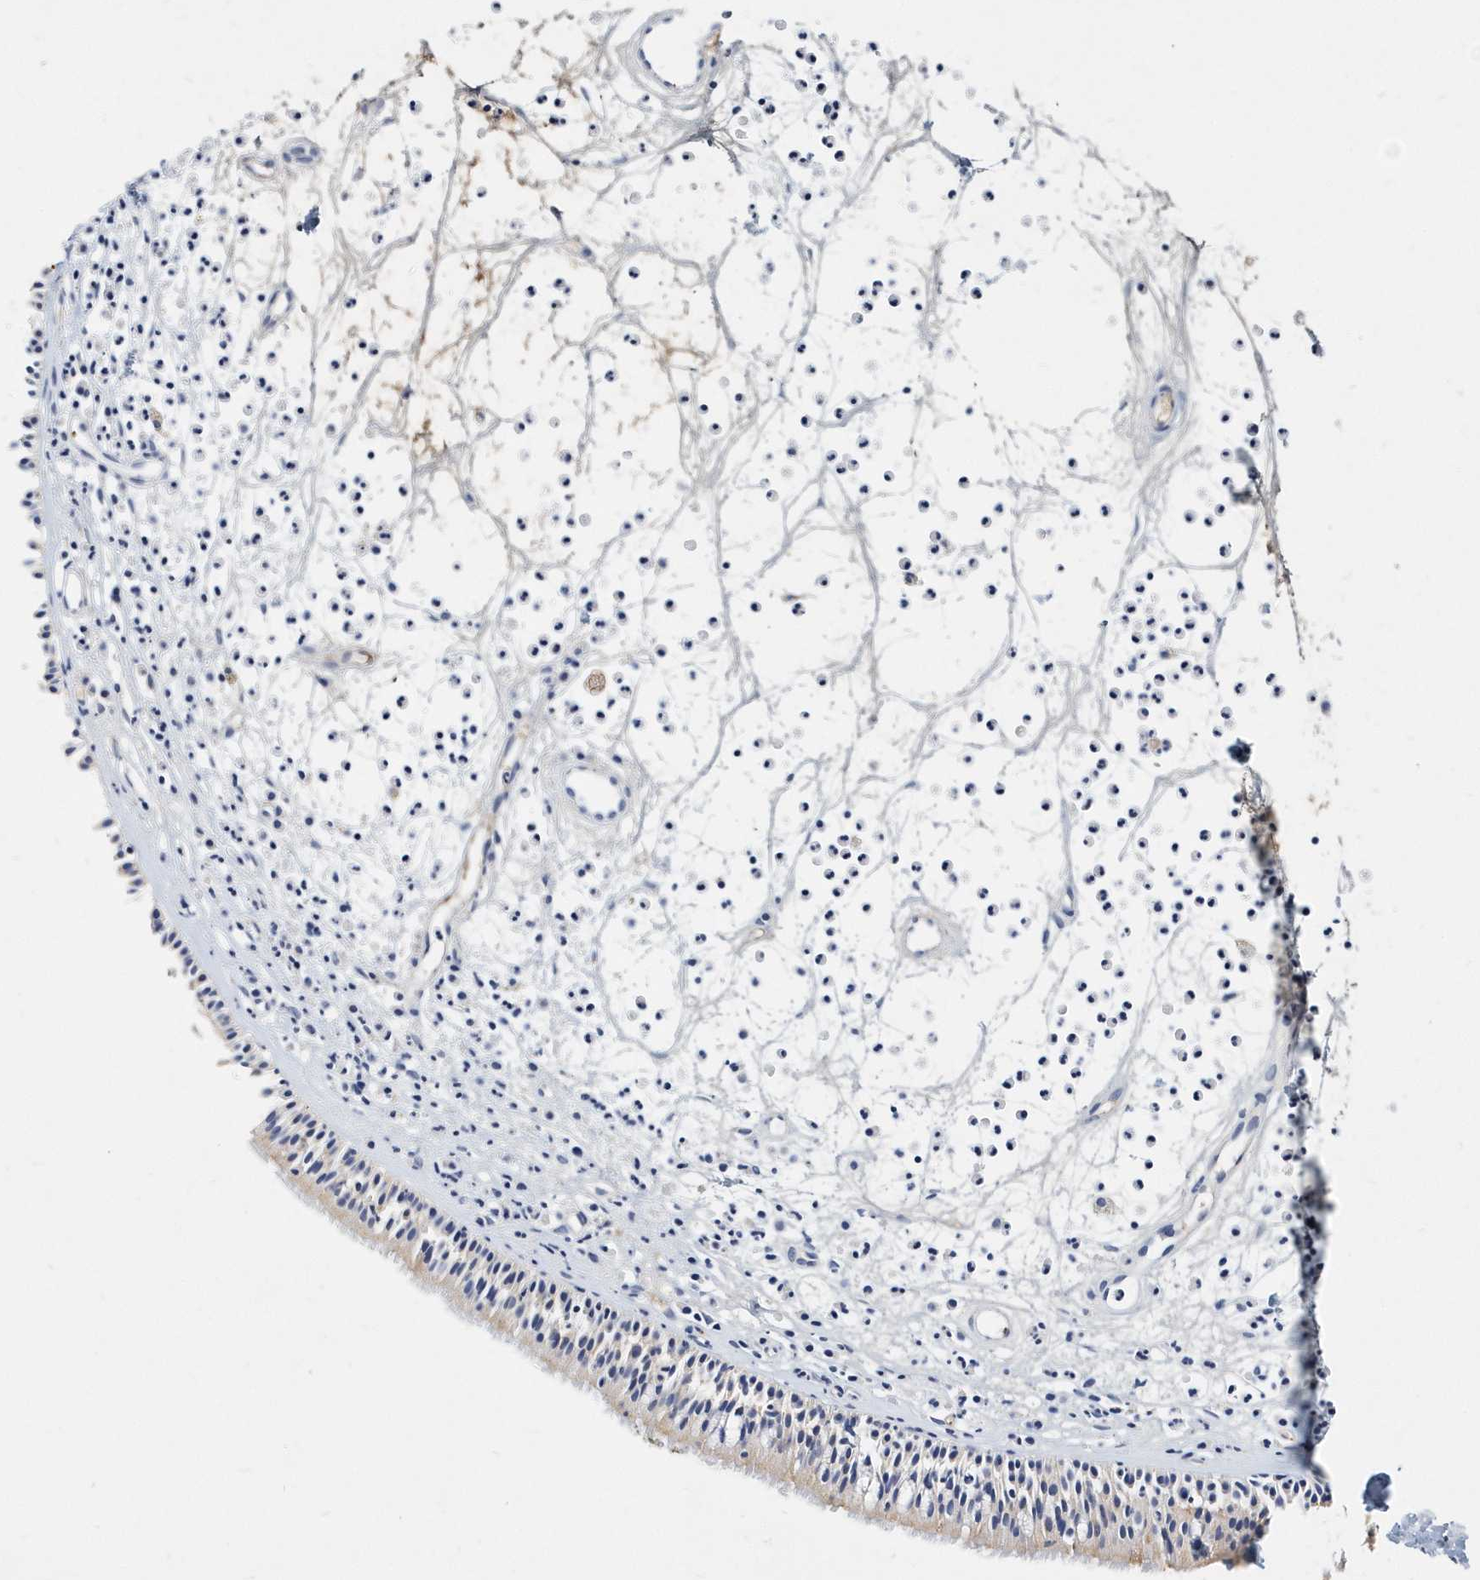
{"staining": {"intensity": "negative", "quantity": "none", "location": "none"}, "tissue": "nasopharynx", "cell_type": "Respiratory epithelial cells", "image_type": "normal", "snomed": [{"axis": "morphology", "description": "Normal tissue, NOS"}, {"axis": "morphology", "description": "Inflammation, NOS"}, {"axis": "morphology", "description": "Malignant melanoma, Metastatic site"}, {"axis": "topography", "description": "Nasopharynx"}], "caption": "Respiratory epithelial cells are negative for brown protein staining in normal nasopharynx. Brightfield microscopy of immunohistochemistry (IHC) stained with DAB (3,3'-diaminobenzidine) (brown) and hematoxylin (blue), captured at high magnification.", "gene": "ITGA2B", "patient": {"sex": "male", "age": 70}}